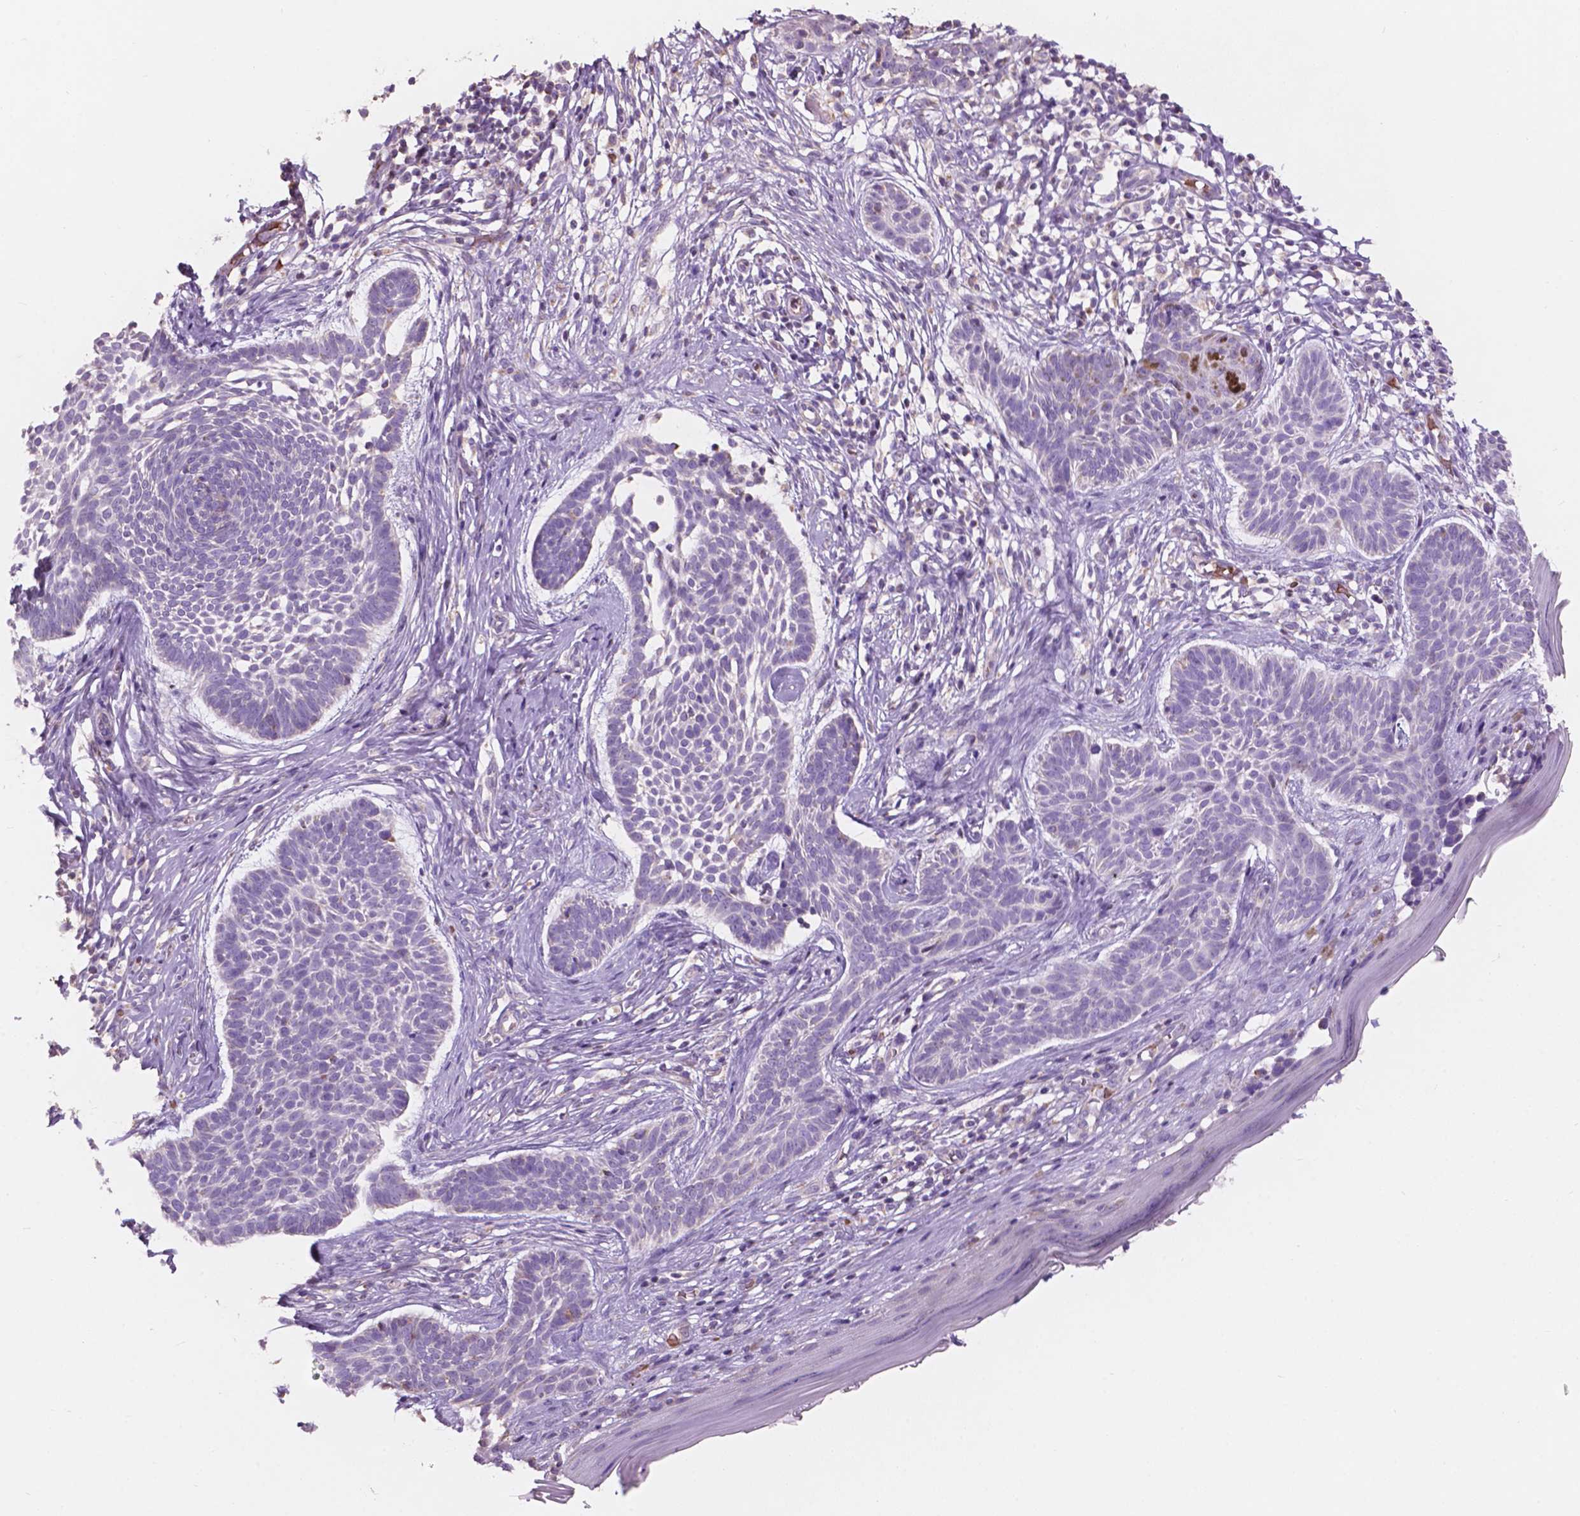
{"staining": {"intensity": "negative", "quantity": "none", "location": "none"}, "tissue": "skin cancer", "cell_type": "Tumor cells", "image_type": "cancer", "snomed": [{"axis": "morphology", "description": "Basal cell carcinoma"}, {"axis": "topography", "description": "Skin"}], "caption": "This is an IHC histopathology image of basal cell carcinoma (skin). There is no staining in tumor cells.", "gene": "NDUFS1", "patient": {"sex": "male", "age": 85}}